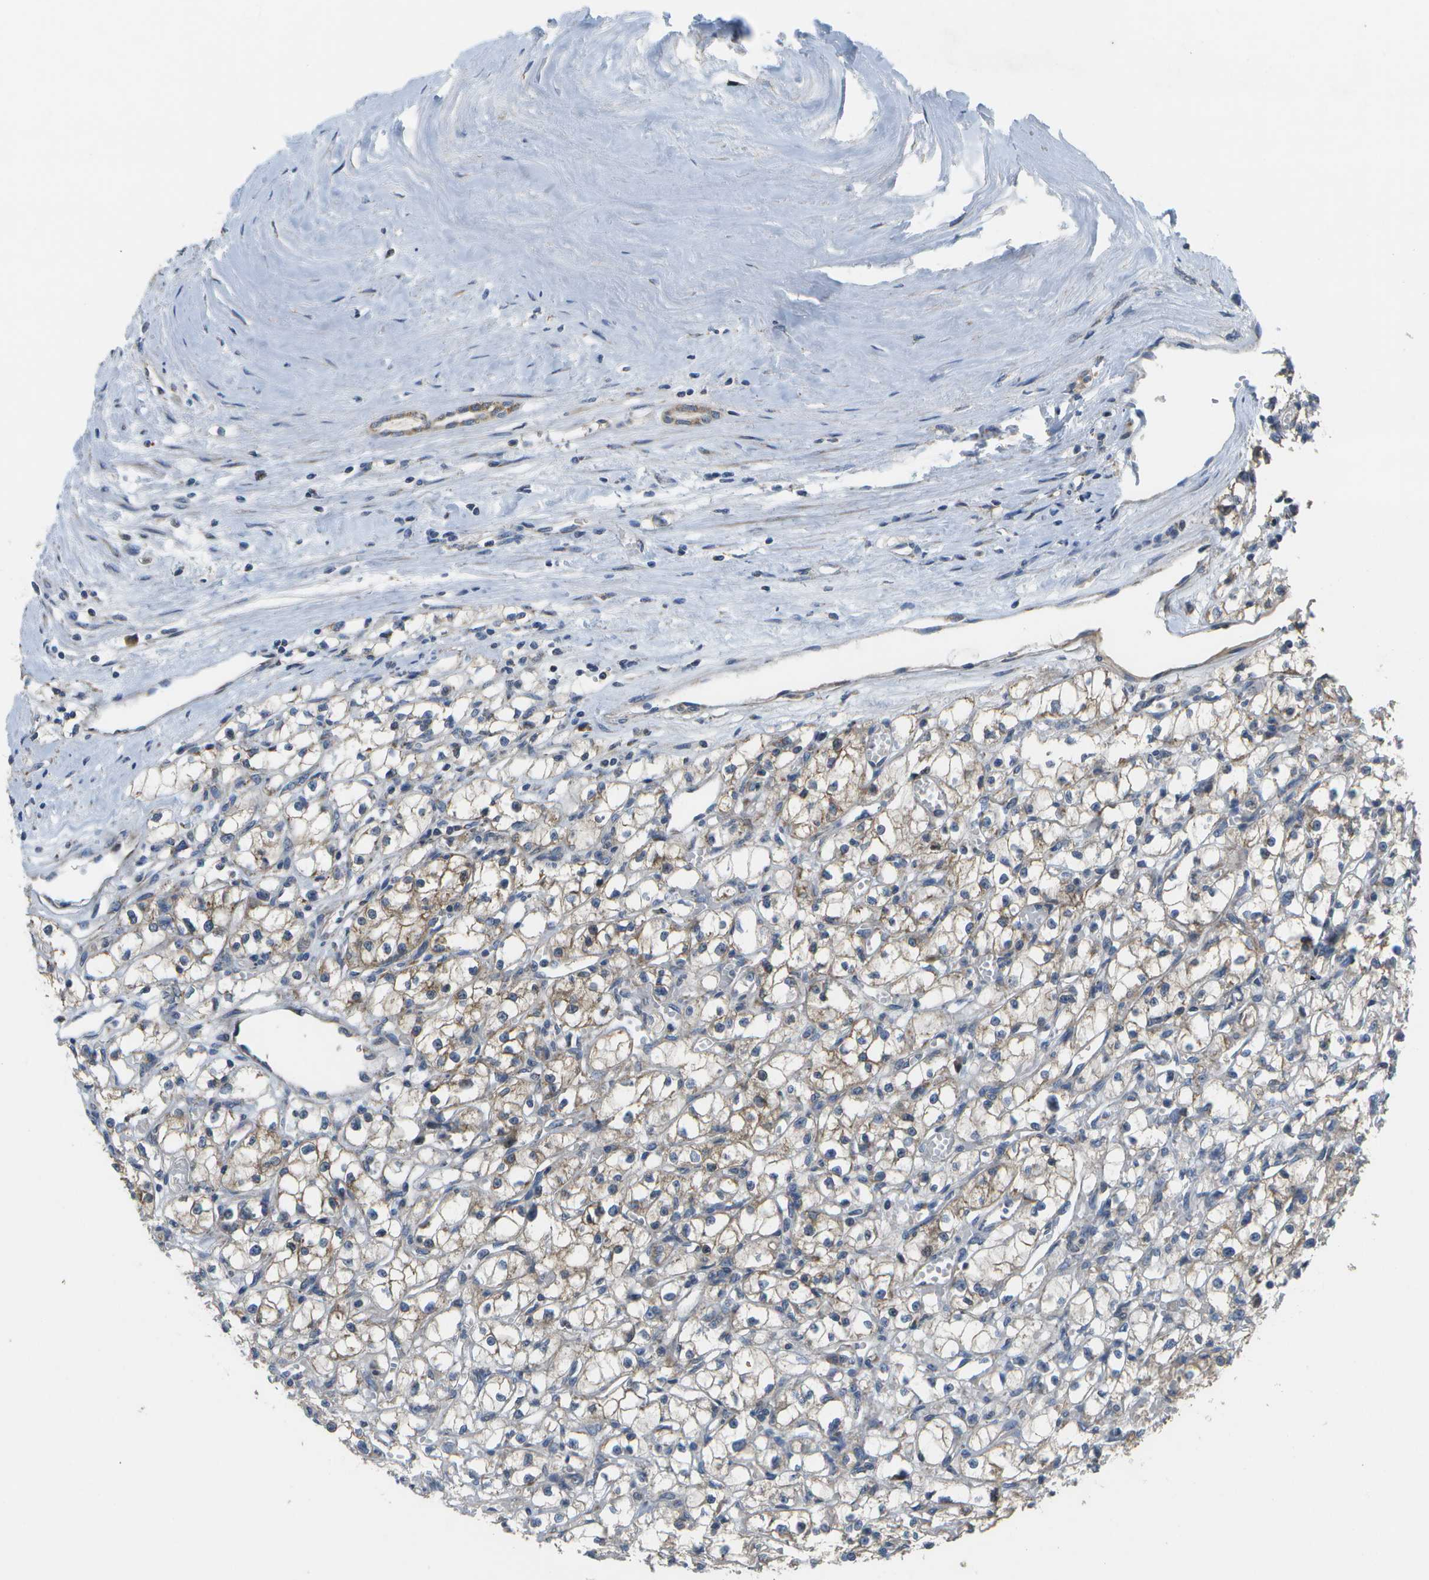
{"staining": {"intensity": "weak", "quantity": "25%-75%", "location": "cytoplasmic/membranous"}, "tissue": "renal cancer", "cell_type": "Tumor cells", "image_type": "cancer", "snomed": [{"axis": "morphology", "description": "Adenocarcinoma, NOS"}, {"axis": "topography", "description": "Kidney"}], "caption": "Adenocarcinoma (renal) was stained to show a protein in brown. There is low levels of weak cytoplasmic/membranous expression in approximately 25%-75% of tumor cells.", "gene": "HADHA", "patient": {"sex": "male", "age": 56}}